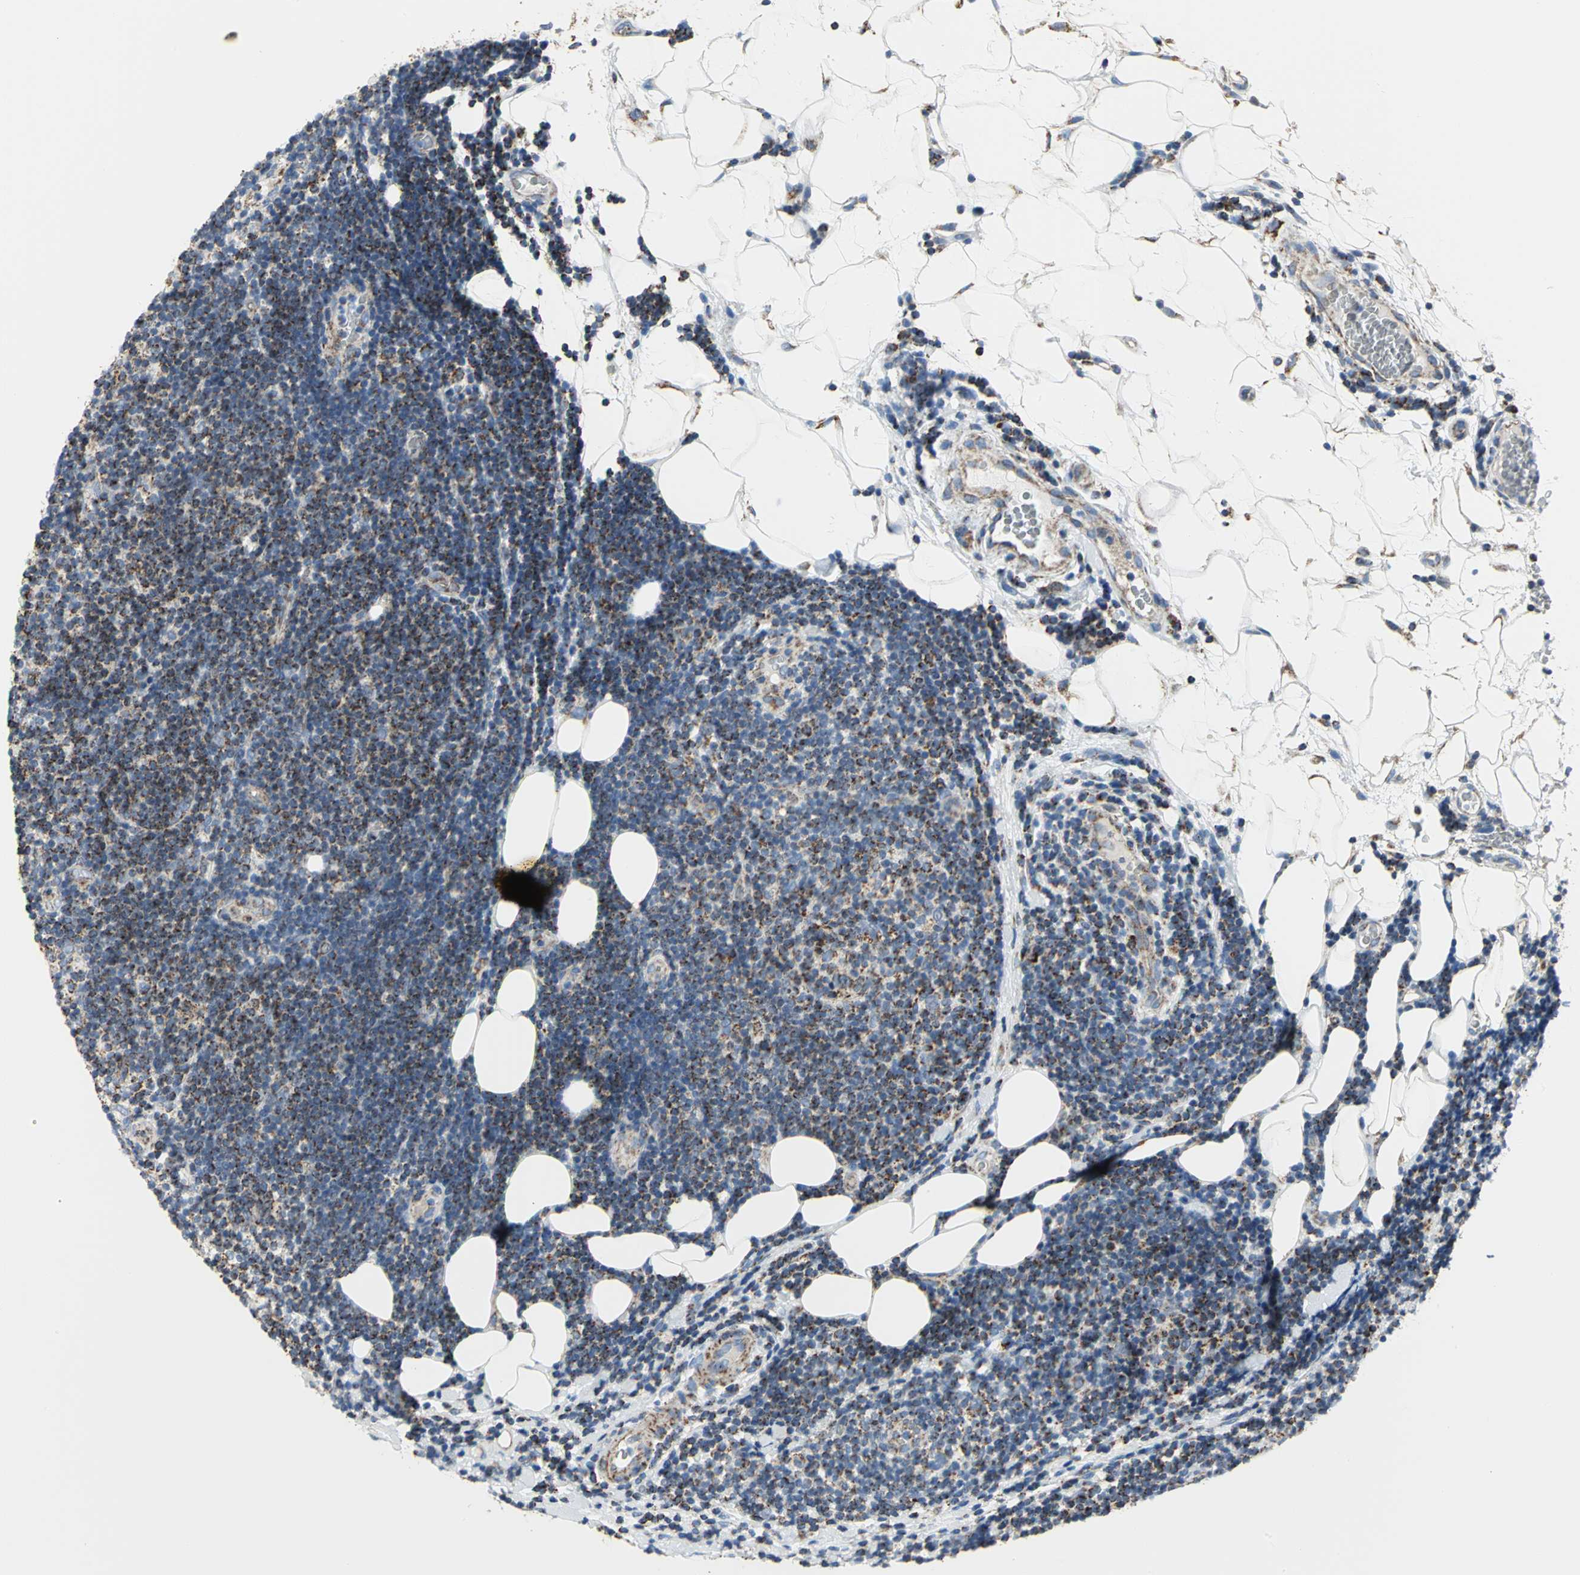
{"staining": {"intensity": "moderate", "quantity": "25%-75%", "location": "cytoplasmic/membranous"}, "tissue": "lymphoma", "cell_type": "Tumor cells", "image_type": "cancer", "snomed": [{"axis": "morphology", "description": "Malignant lymphoma, non-Hodgkin's type, Low grade"}, {"axis": "topography", "description": "Lymph node"}], "caption": "IHC micrograph of low-grade malignant lymphoma, non-Hodgkin's type stained for a protein (brown), which displays medium levels of moderate cytoplasmic/membranous expression in about 25%-75% of tumor cells.", "gene": "NTRK1", "patient": {"sex": "male", "age": 83}}